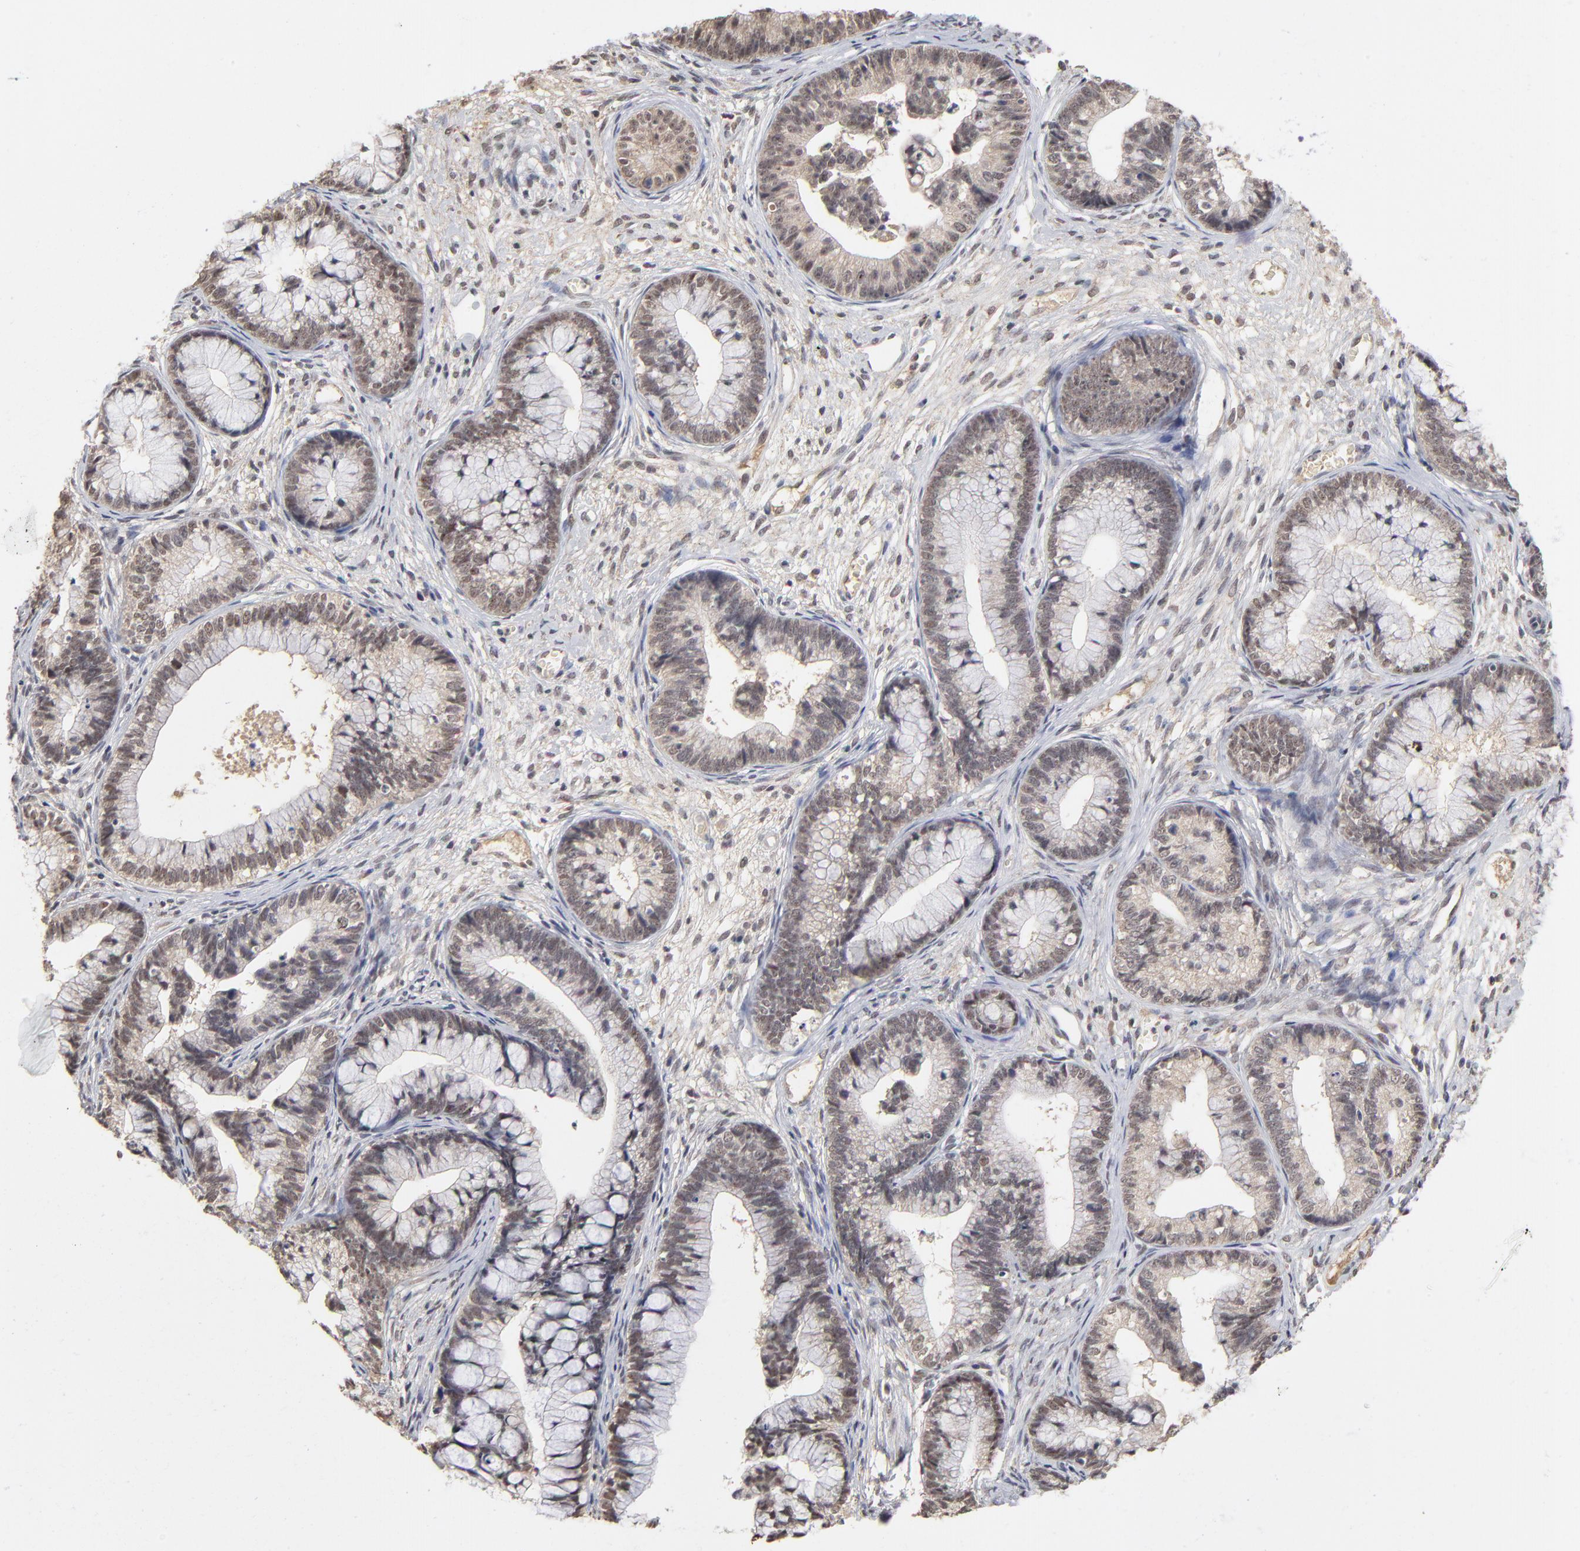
{"staining": {"intensity": "weak", "quantity": ">75%", "location": "cytoplasmic/membranous,nuclear"}, "tissue": "cervical cancer", "cell_type": "Tumor cells", "image_type": "cancer", "snomed": [{"axis": "morphology", "description": "Adenocarcinoma, NOS"}, {"axis": "topography", "description": "Cervix"}], "caption": "Weak cytoplasmic/membranous and nuclear positivity is seen in approximately >75% of tumor cells in cervical cancer (adenocarcinoma).", "gene": "WSB1", "patient": {"sex": "female", "age": 44}}